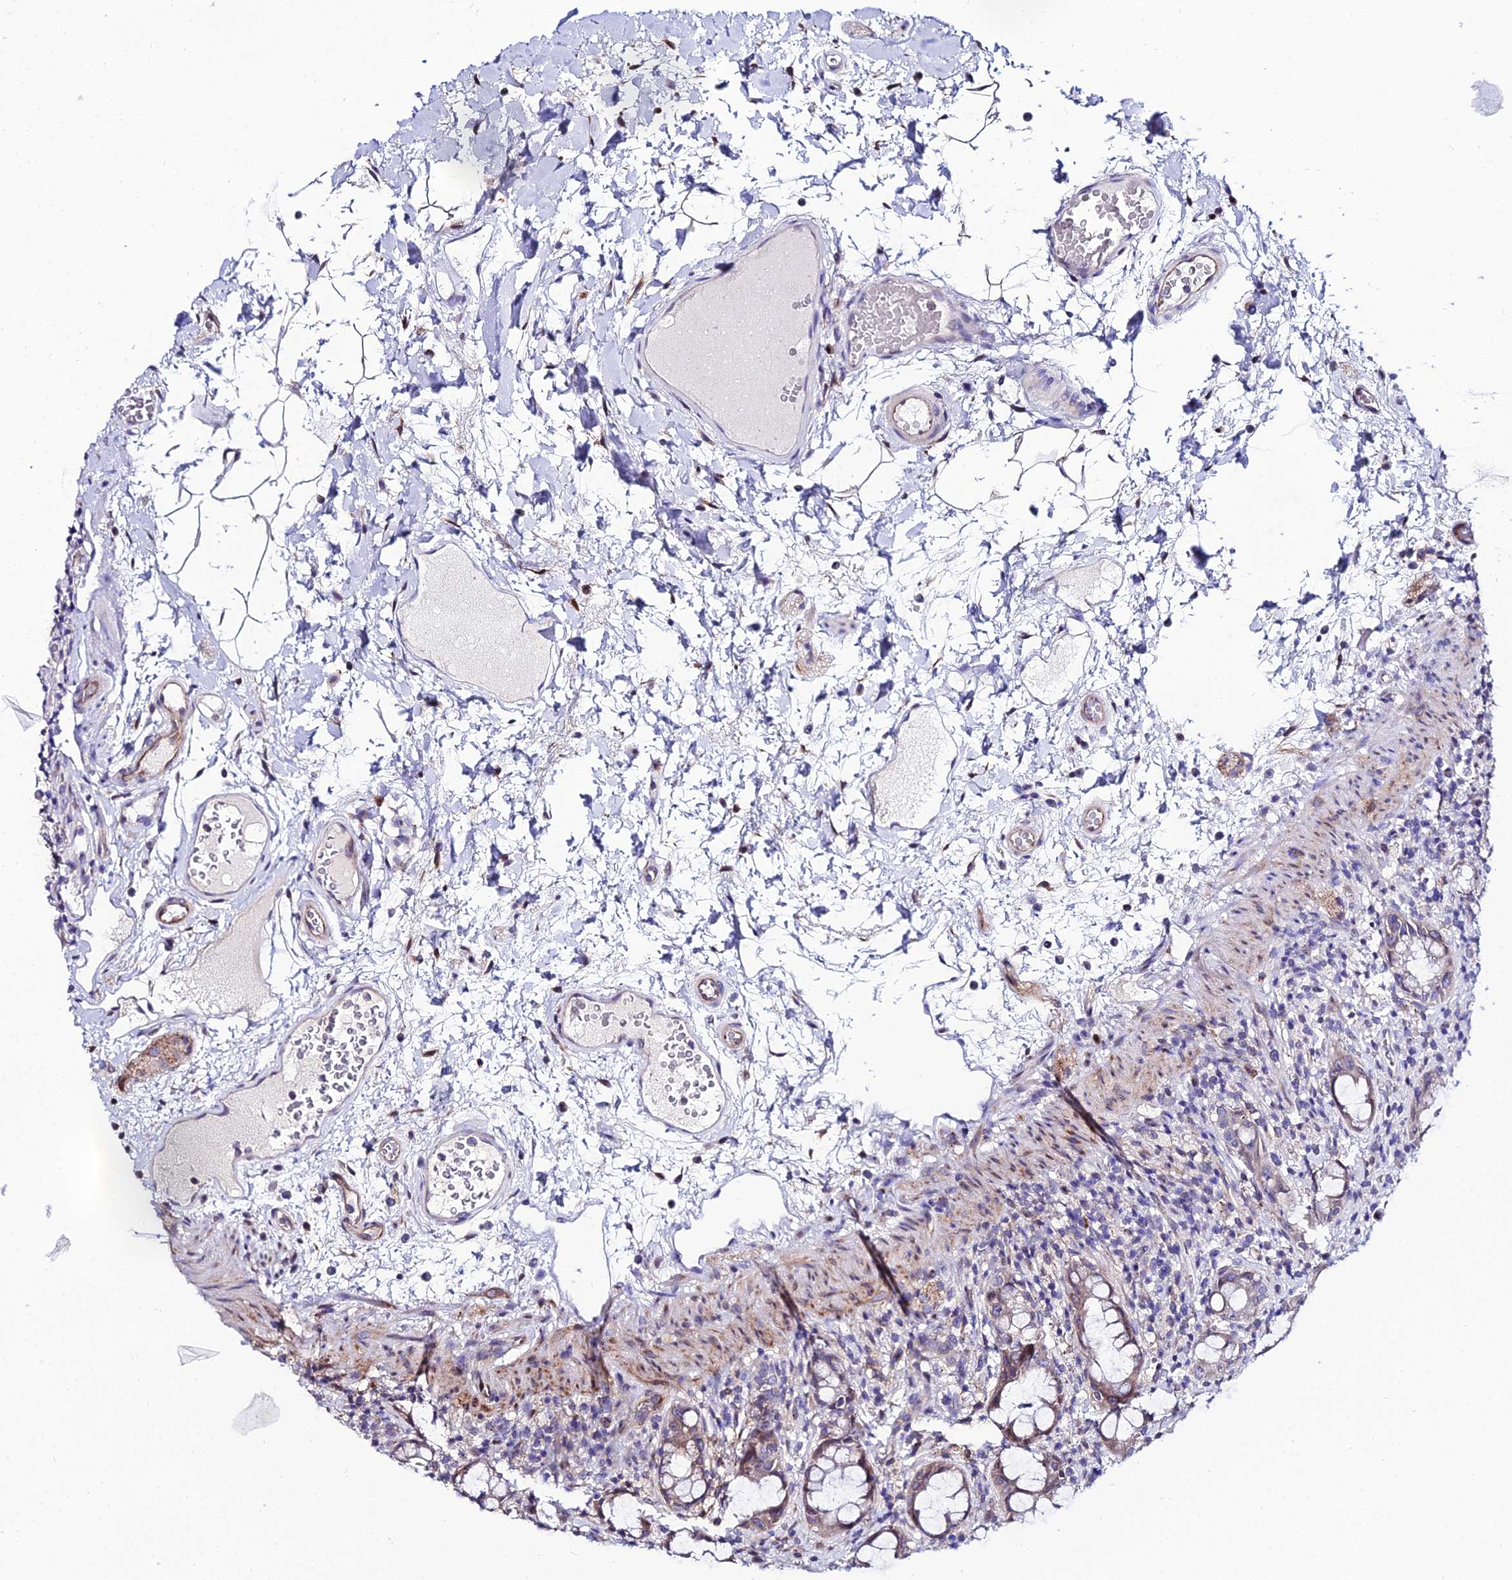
{"staining": {"intensity": "weak", "quantity": "<25%", "location": "cytoplasmic/membranous"}, "tissue": "rectum", "cell_type": "Glandular cells", "image_type": "normal", "snomed": [{"axis": "morphology", "description": "Normal tissue, NOS"}, {"axis": "topography", "description": "Rectum"}], "caption": "Rectum stained for a protein using immunohistochemistry displays no positivity glandular cells.", "gene": "DDX19A", "patient": {"sex": "female", "age": 57}}